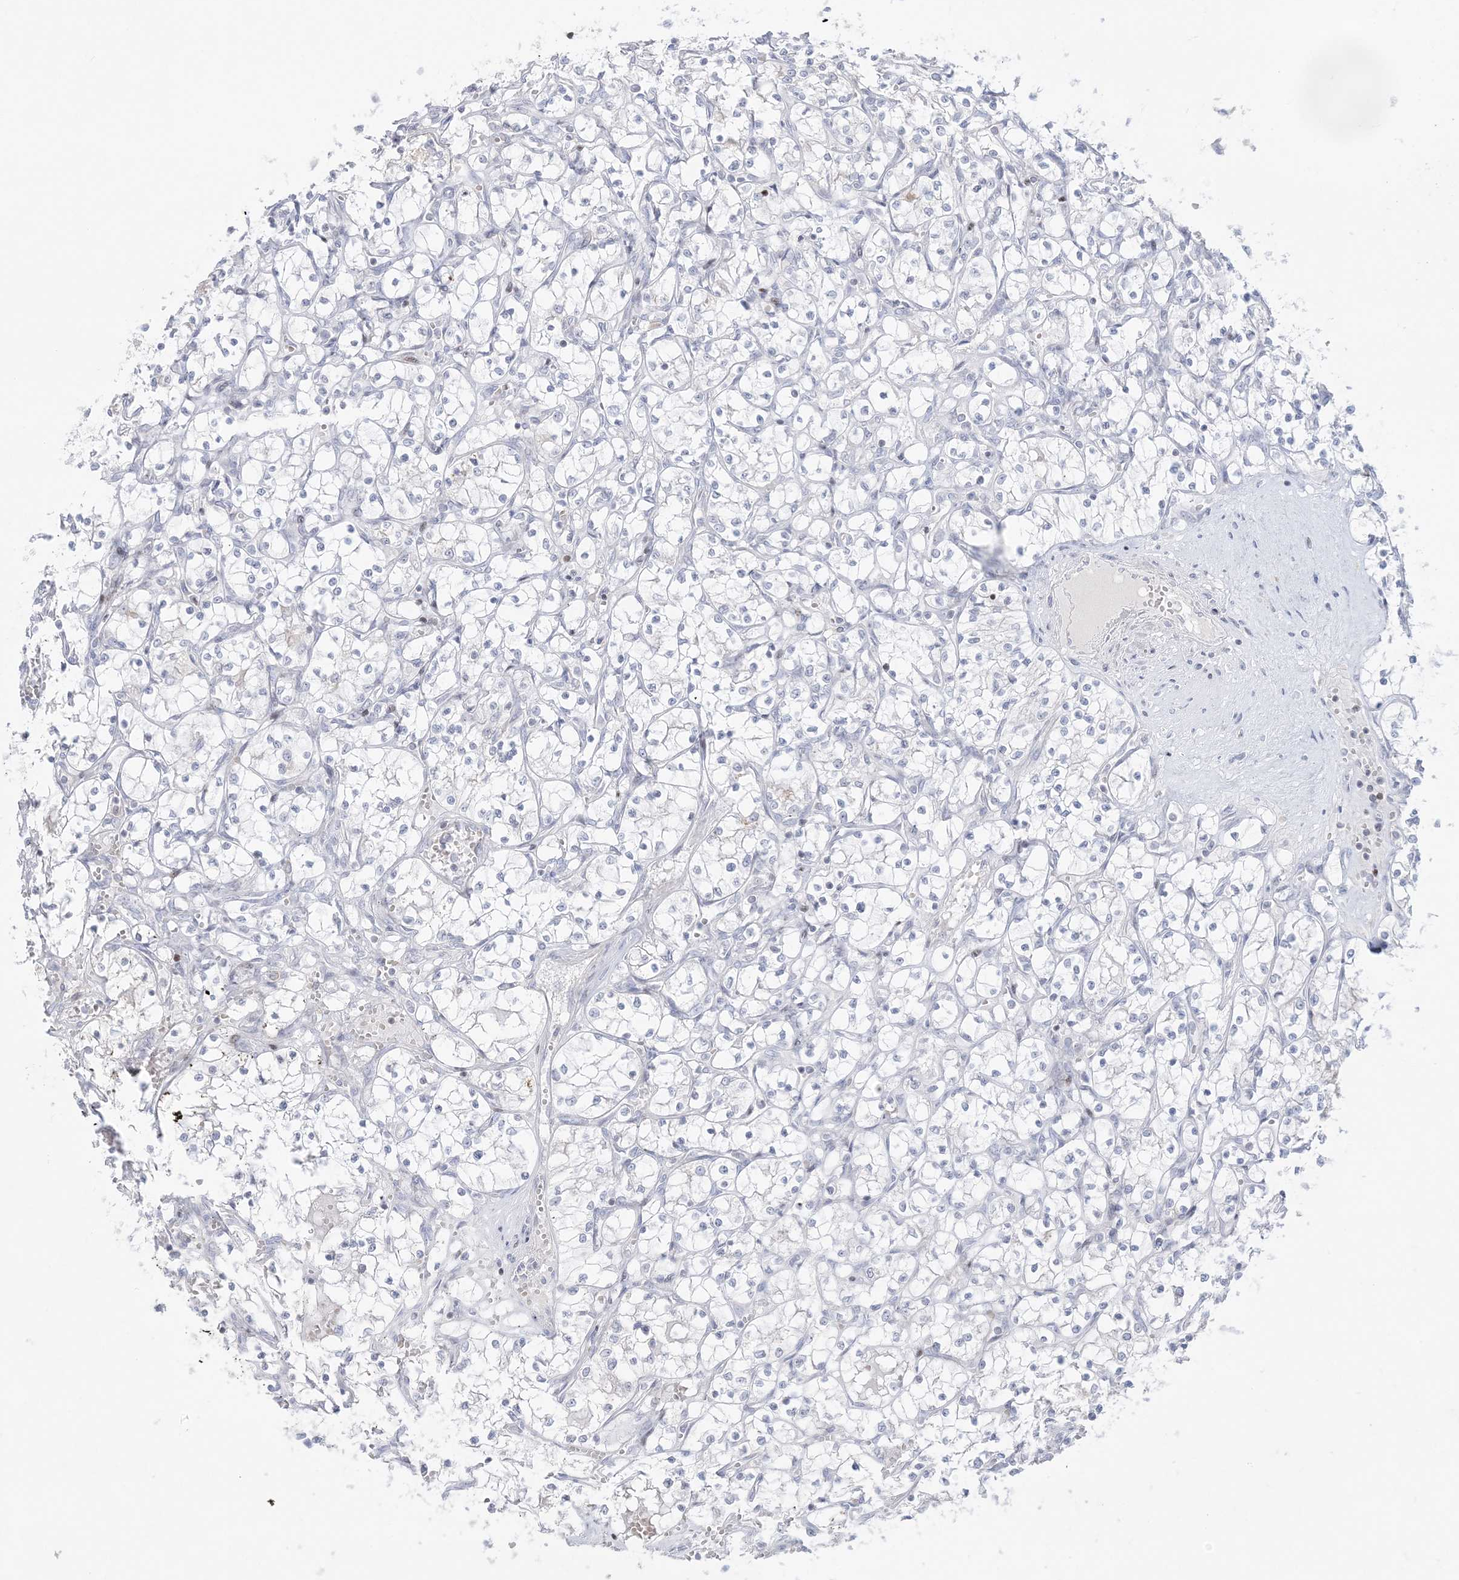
{"staining": {"intensity": "negative", "quantity": "none", "location": "none"}, "tissue": "renal cancer", "cell_type": "Tumor cells", "image_type": "cancer", "snomed": [{"axis": "morphology", "description": "Adenocarcinoma, NOS"}, {"axis": "topography", "description": "Kidney"}], "caption": "This is a histopathology image of IHC staining of renal cancer (adenocarcinoma), which shows no staining in tumor cells.", "gene": "SH3BP4", "patient": {"sex": "female", "age": 69}}